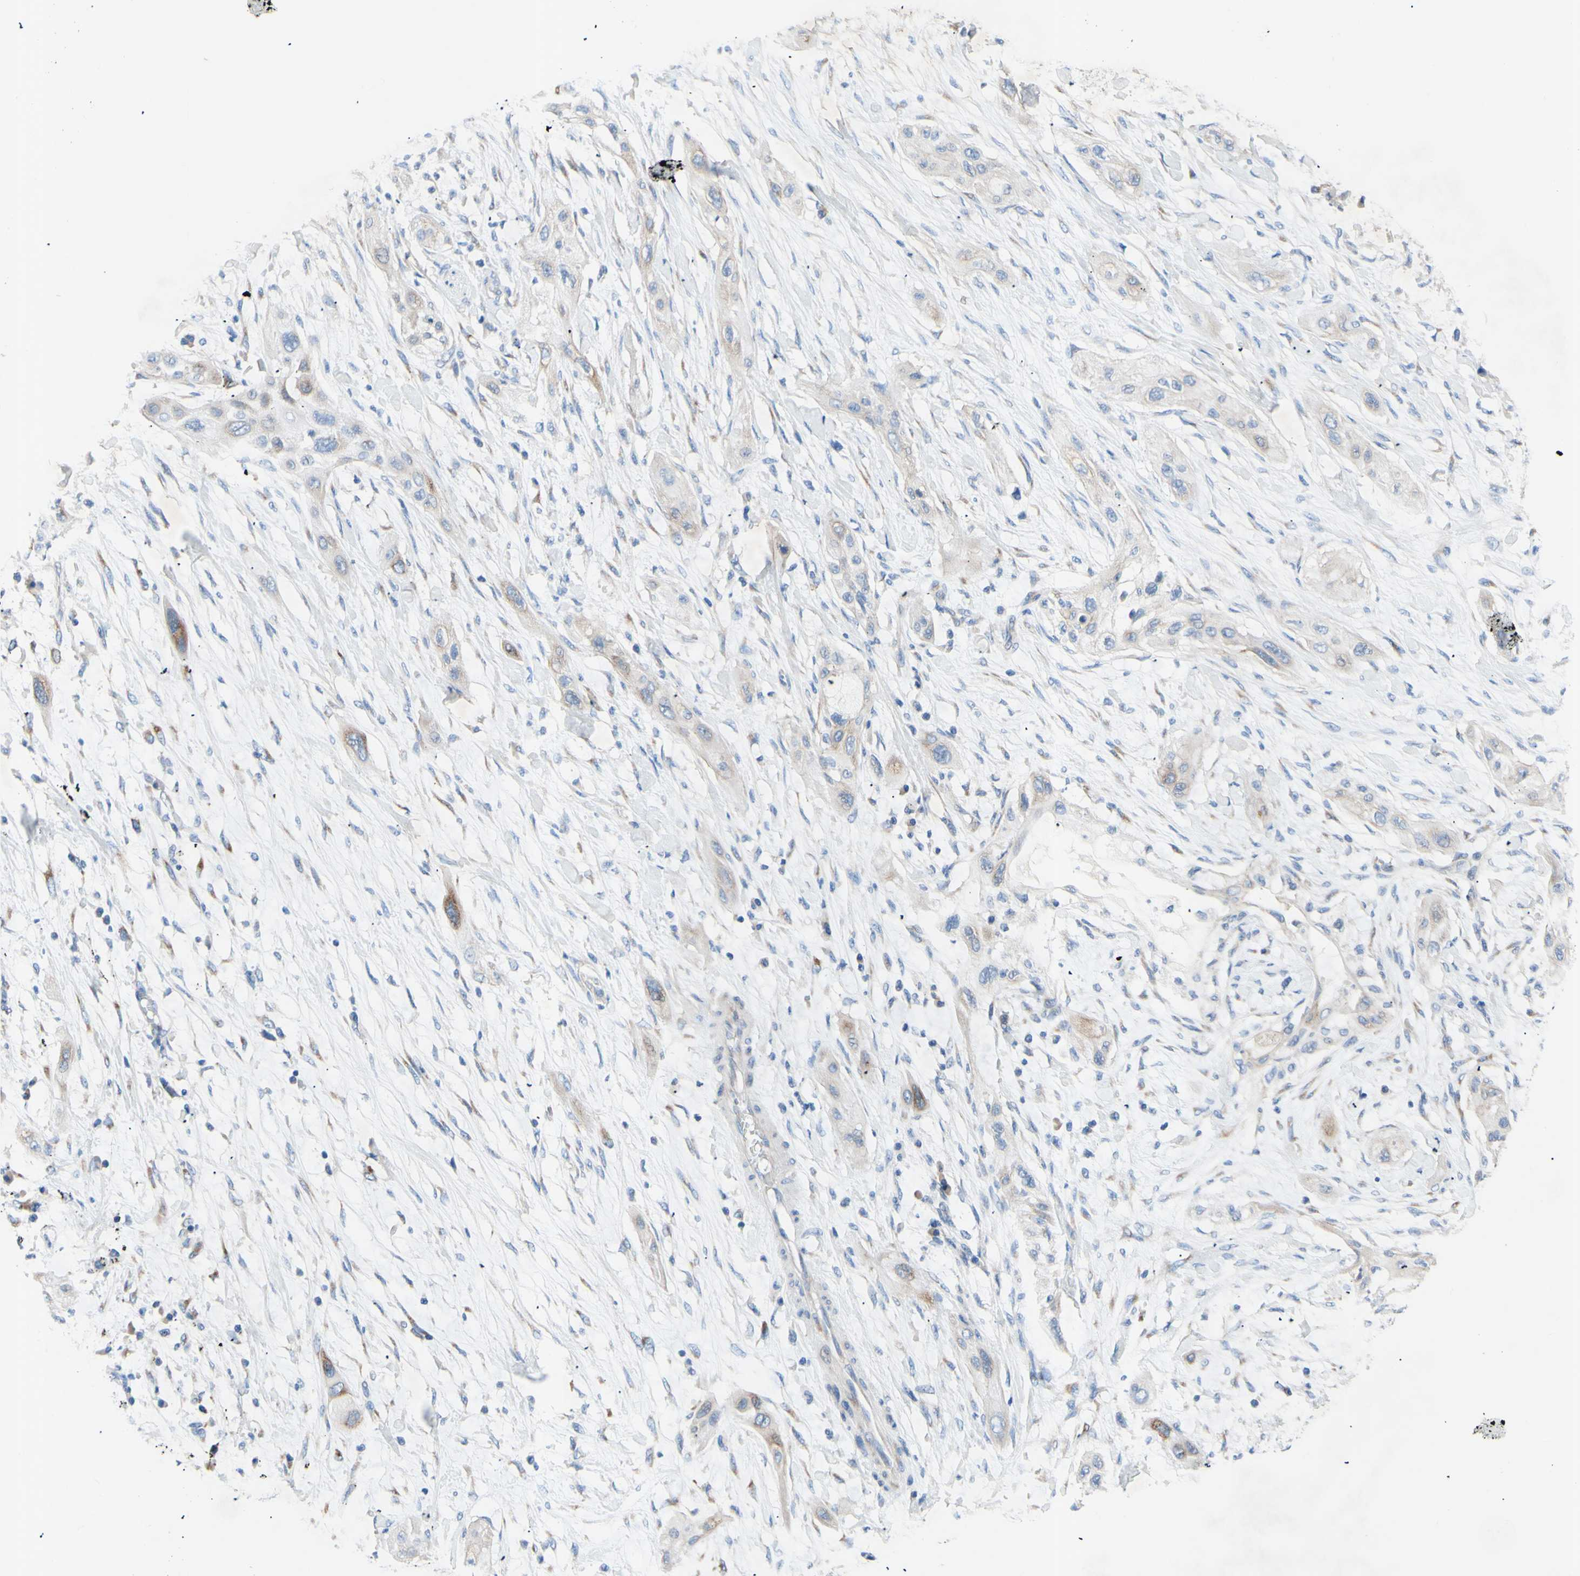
{"staining": {"intensity": "weak", "quantity": "<25%", "location": "cytoplasmic/membranous"}, "tissue": "lung cancer", "cell_type": "Tumor cells", "image_type": "cancer", "snomed": [{"axis": "morphology", "description": "Squamous cell carcinoma, NOS"}, {"axis": "topography", "description": "Lung"}], "caption": "High power microscopy micrograph of an IHC photomicrograph of lung squamous cell carcinoma, revealing no significant positivity in tumor cells. (Immunohistochemistry, brightfield microscopy, high magnification).", "gene": "TMIGD2", "patient": {"sex": "female", "age": 47}}